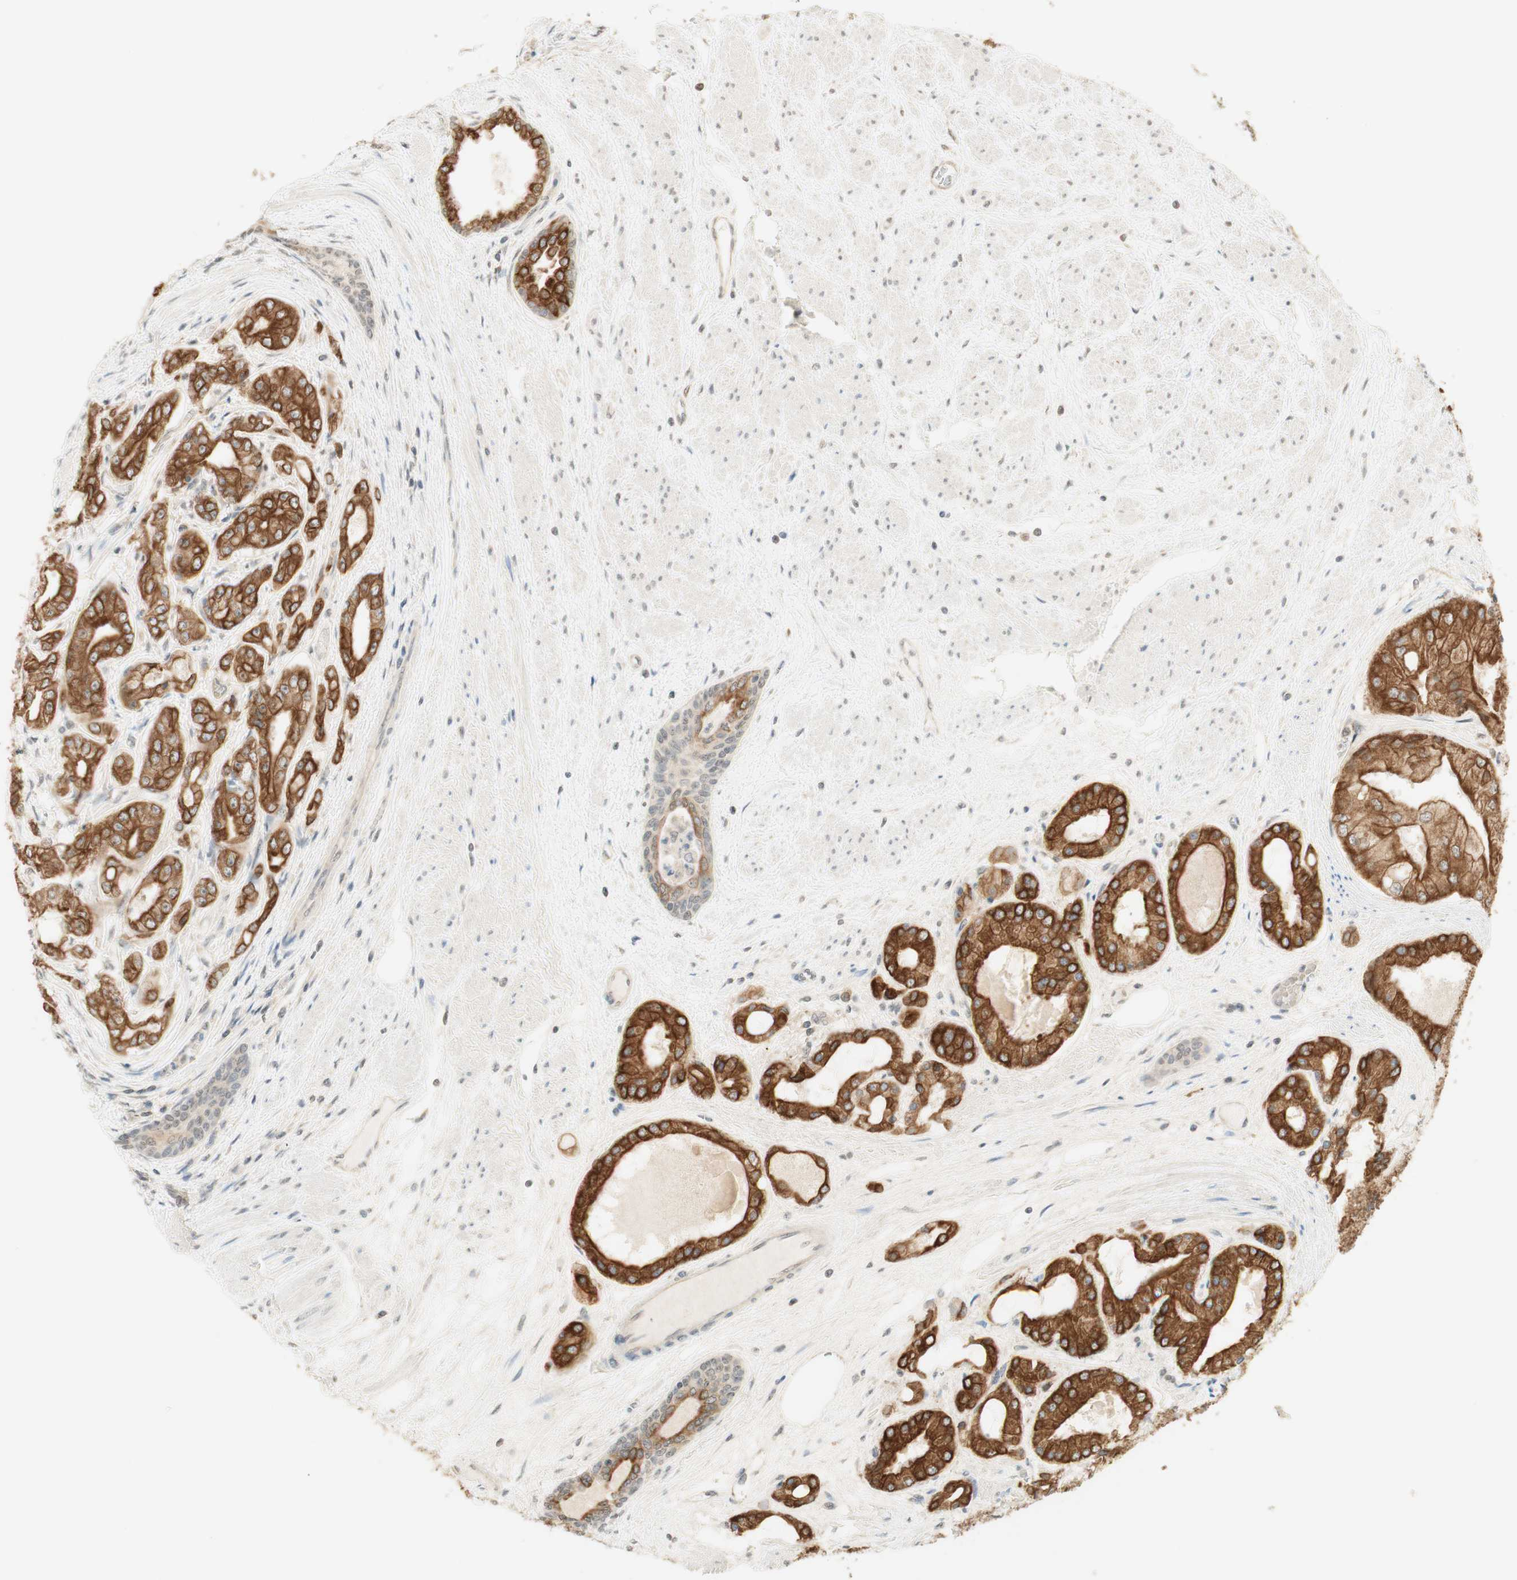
{"staining": {"intensity": "moderate", "quantity": ">75%", "location": "cytoplasmic/membranous"}, "tissue": "prostate cancer", "cell_type": "Tumor cells", "image_type": "cancer", "snomed": [{"axis": "morphology", "description": "Adenocarcinoma, High grade"}, {"axis": "topography", "description": "Prostate"}], "caption": "This image shows immunohistochemistry staining of prostate cancer, with medium moderate cytoplasmic/membranous staining in about >75% of tumor cells.", "gene": "SPINT2", "patient": {"sex": "male", "age": 59}}